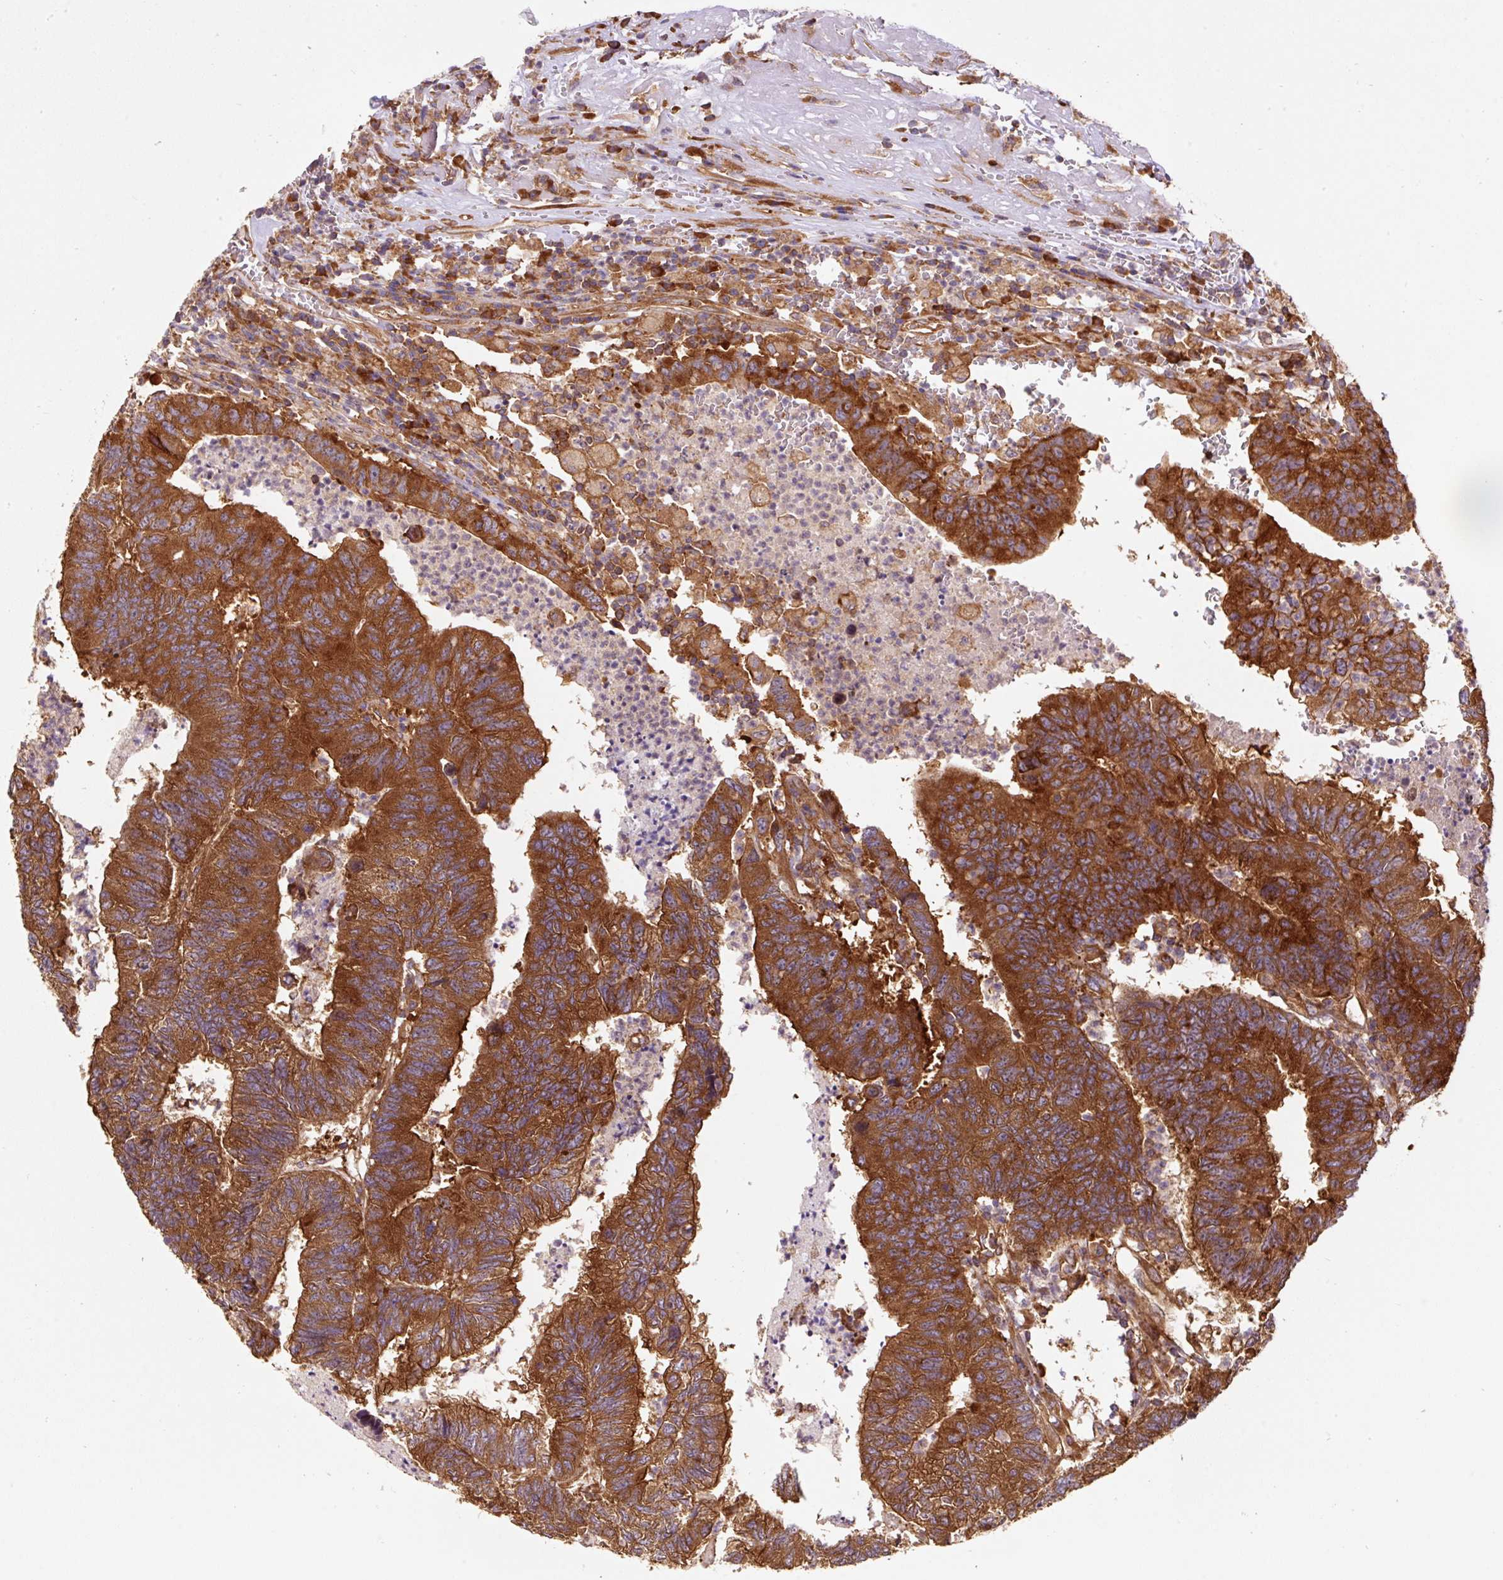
{"staining": {"intensity": "strong", "quantity": ">75%", "location": "cytoplasmic/membranous"}, "tissue": "colorectal cancer", "cell_type": "Tumor cells", "image_type": "cancer", "snomed": [{"axis": "morphology", "description": "Adenocarcinoma, NOS"}, {"axis": "topography", "description": "Colon"}], "caption": "Immunohistochemistry (IHC) micrograph of adenocarcinoma (colorectal) stained for a protein (brown), which shows high levels of strong cytoplasmic/membranous expression in about >75% of tumor cells.", "gene": "EIF2S2", "patient": {"sex": "female", "age": 48}}